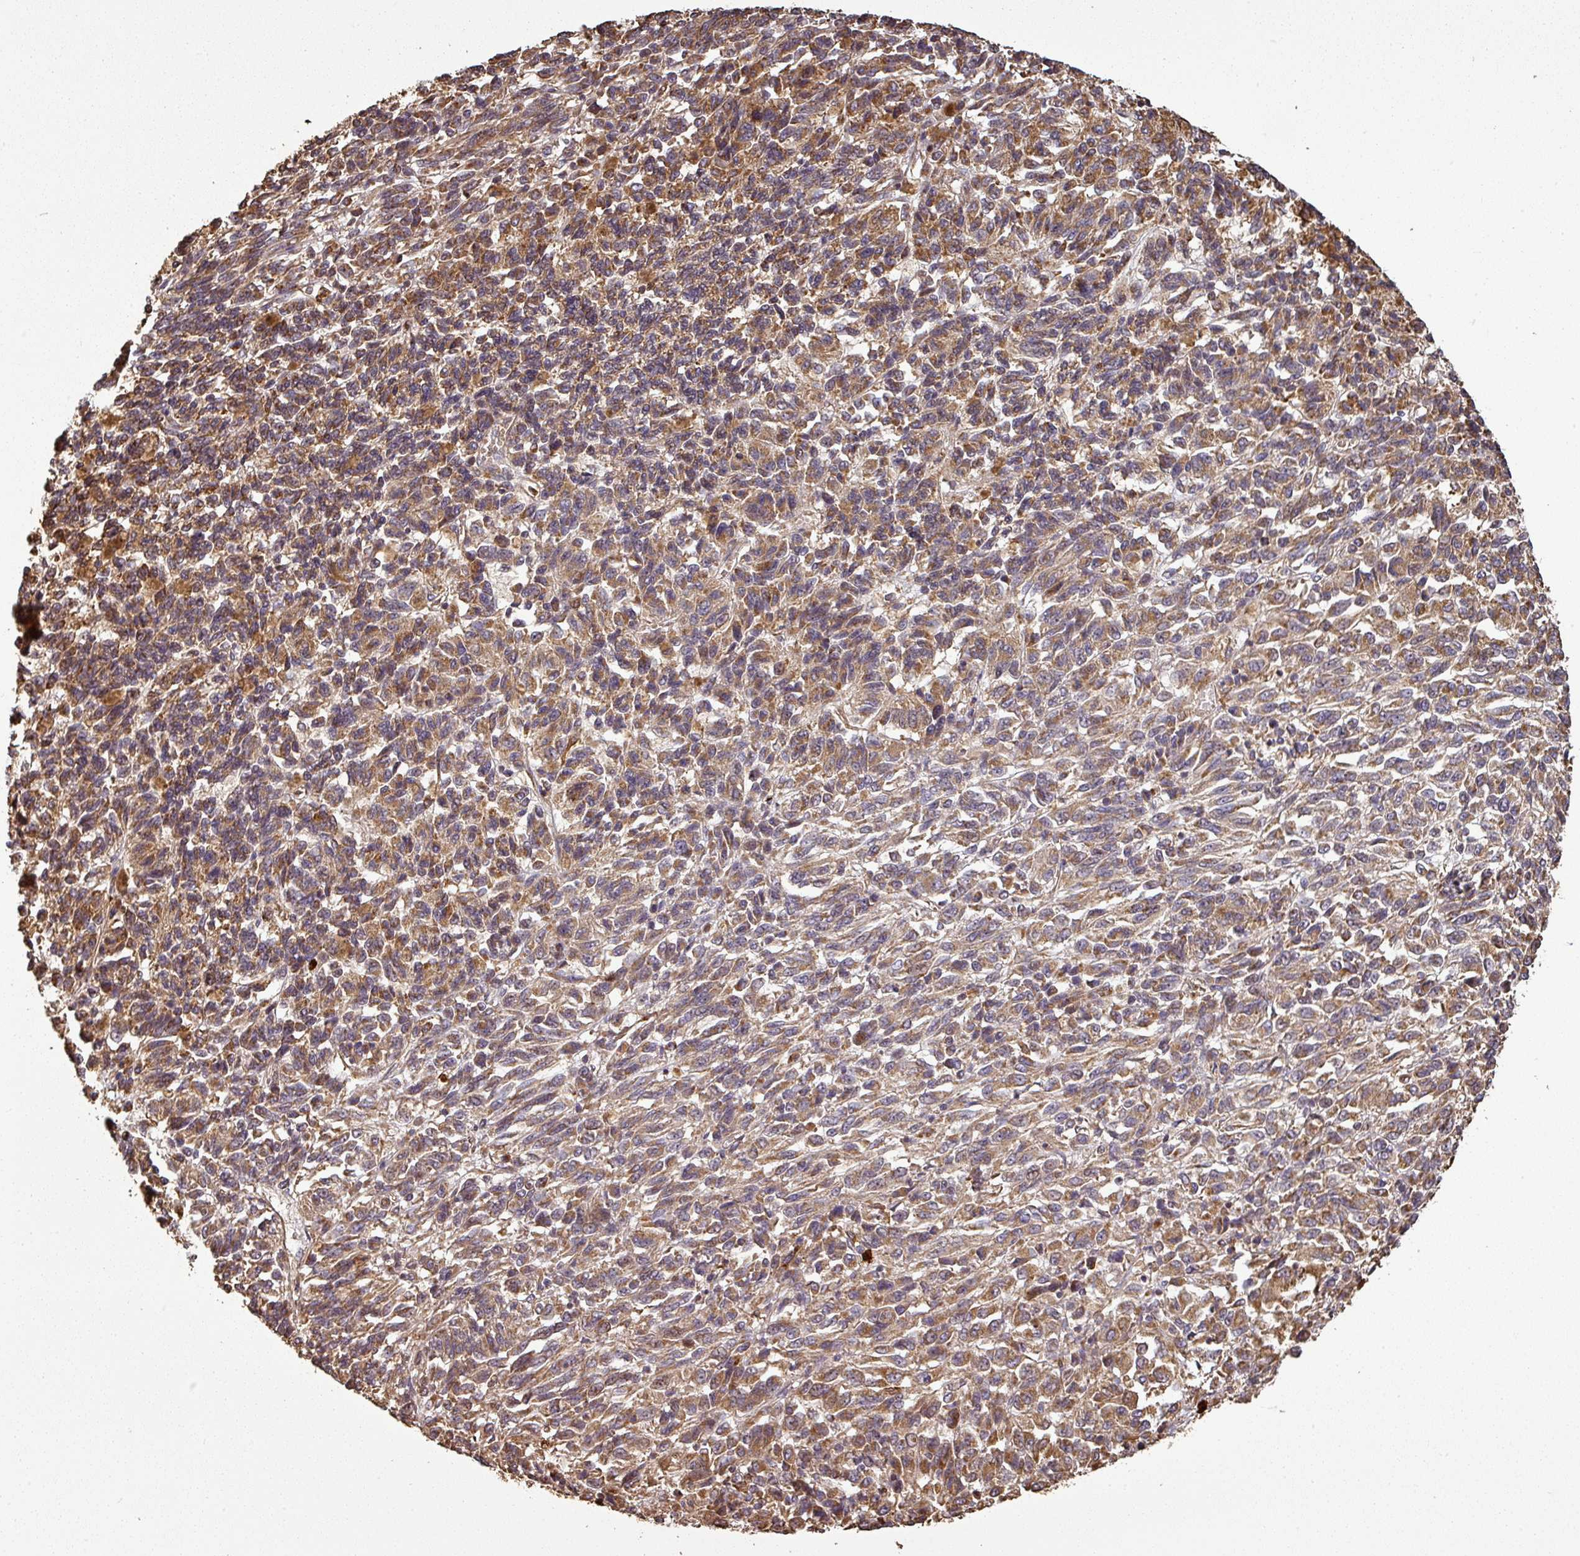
{"staining": {"intensity": "moderate", "quantity": ">75%", "location": "cytoplasmic/membranous"}, "tissue": "melanoma", "cell_type": "Tumor cells", "image_type": "cancer", "snomed": [{"axis": "morphology", "description": "Malignant melanoma, Metastatic site"}, {"axis": "topography", "description": "Lung"}], "caption": "DAB (3,3'-diaminobenzidine) immunohistochemical staining of melanoma displays moderate cytoplasmic/membranous protein staining in approximately >75% of tumor cells.", "gene": "PLEKHM1", "patient": {"sex": "male", "age": 64}}